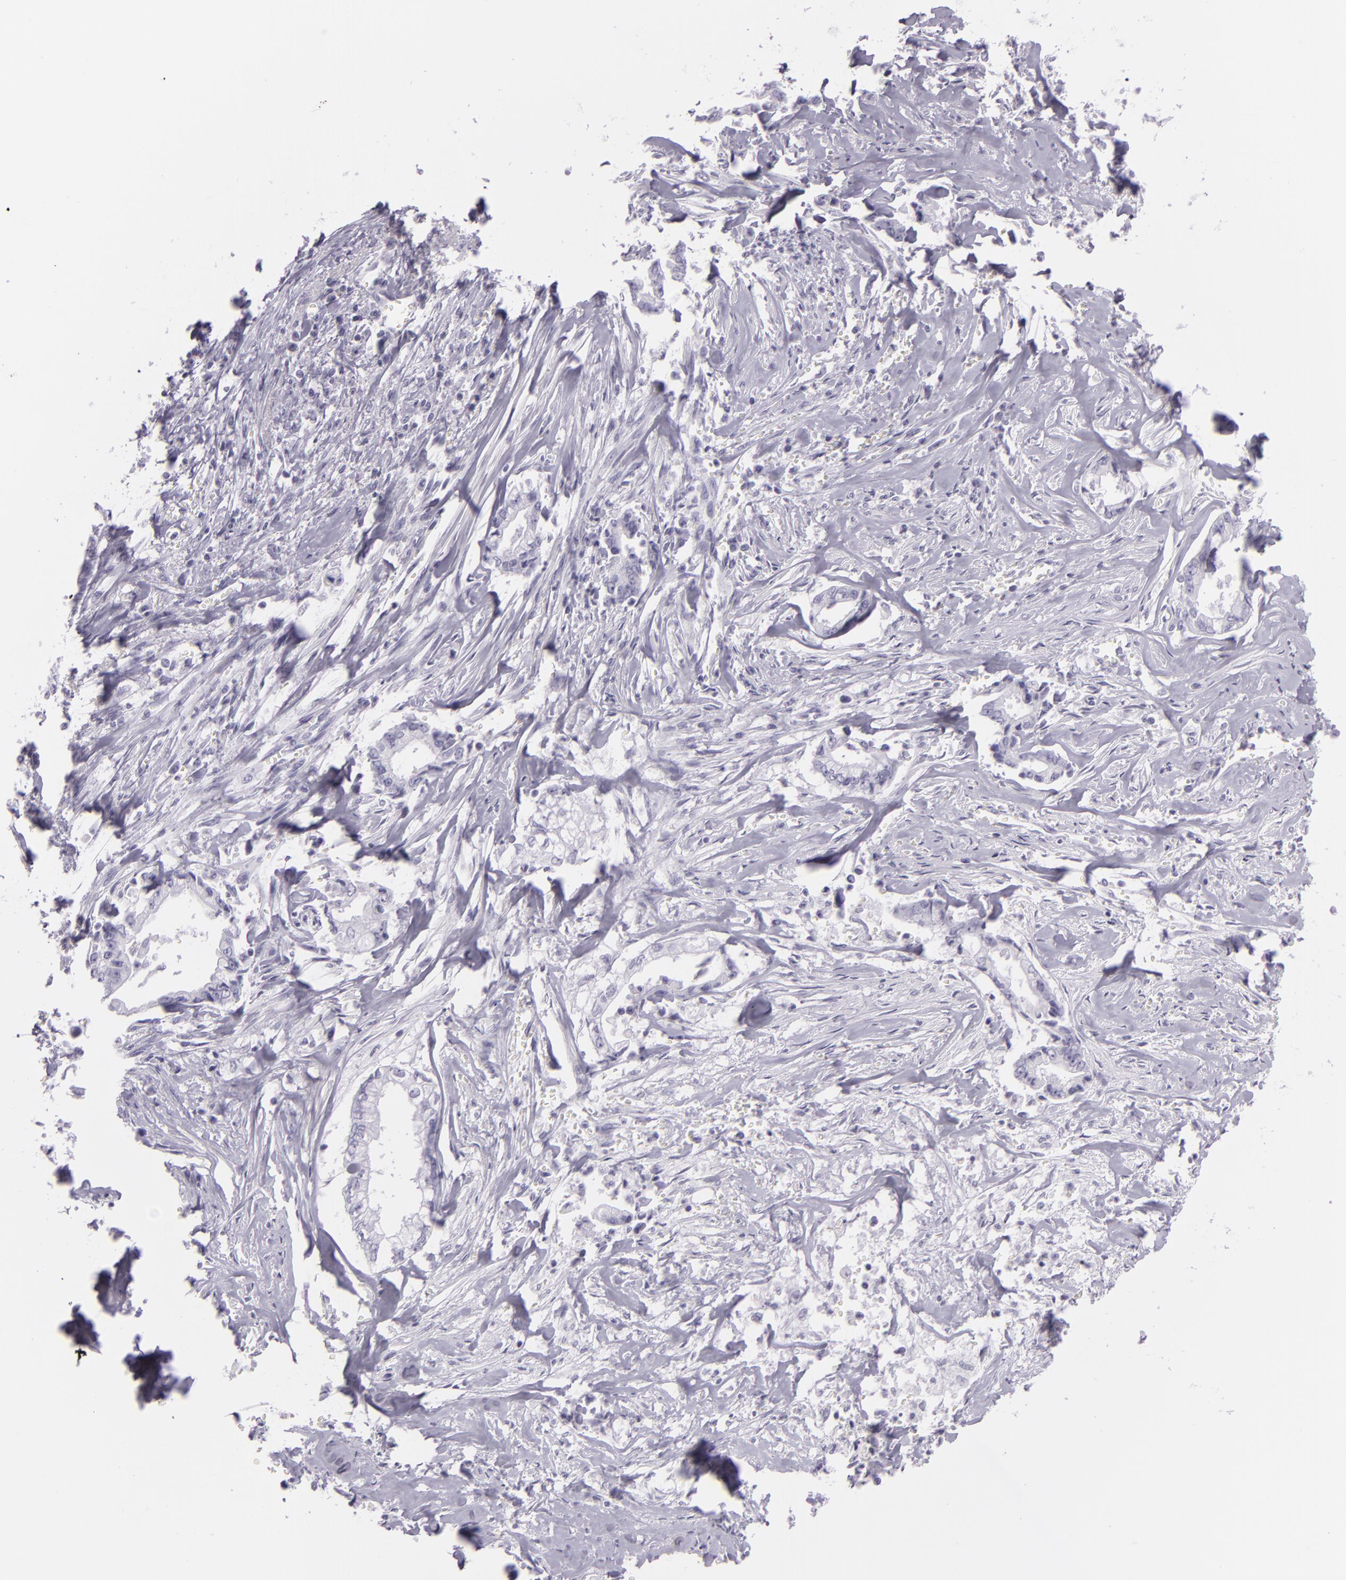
{"staining": {"intensity": "negative", "quantity": "none", "location": "none"}, "tissue": "liver cancer", "cell_type": "Tumor cells", "image_type": "cancer", "snomed": [{"axis": "morphology", "description": "Cholangiocarcinoma"}, {"axis": "topography", "description": "Liver"}], "caption": "Photomicrograph shows no protein expression in tumor cells of liver cholangiocarcinoma tissue.", "gene": "MUC6", "patient": {"sex": "male", "age": 57}}